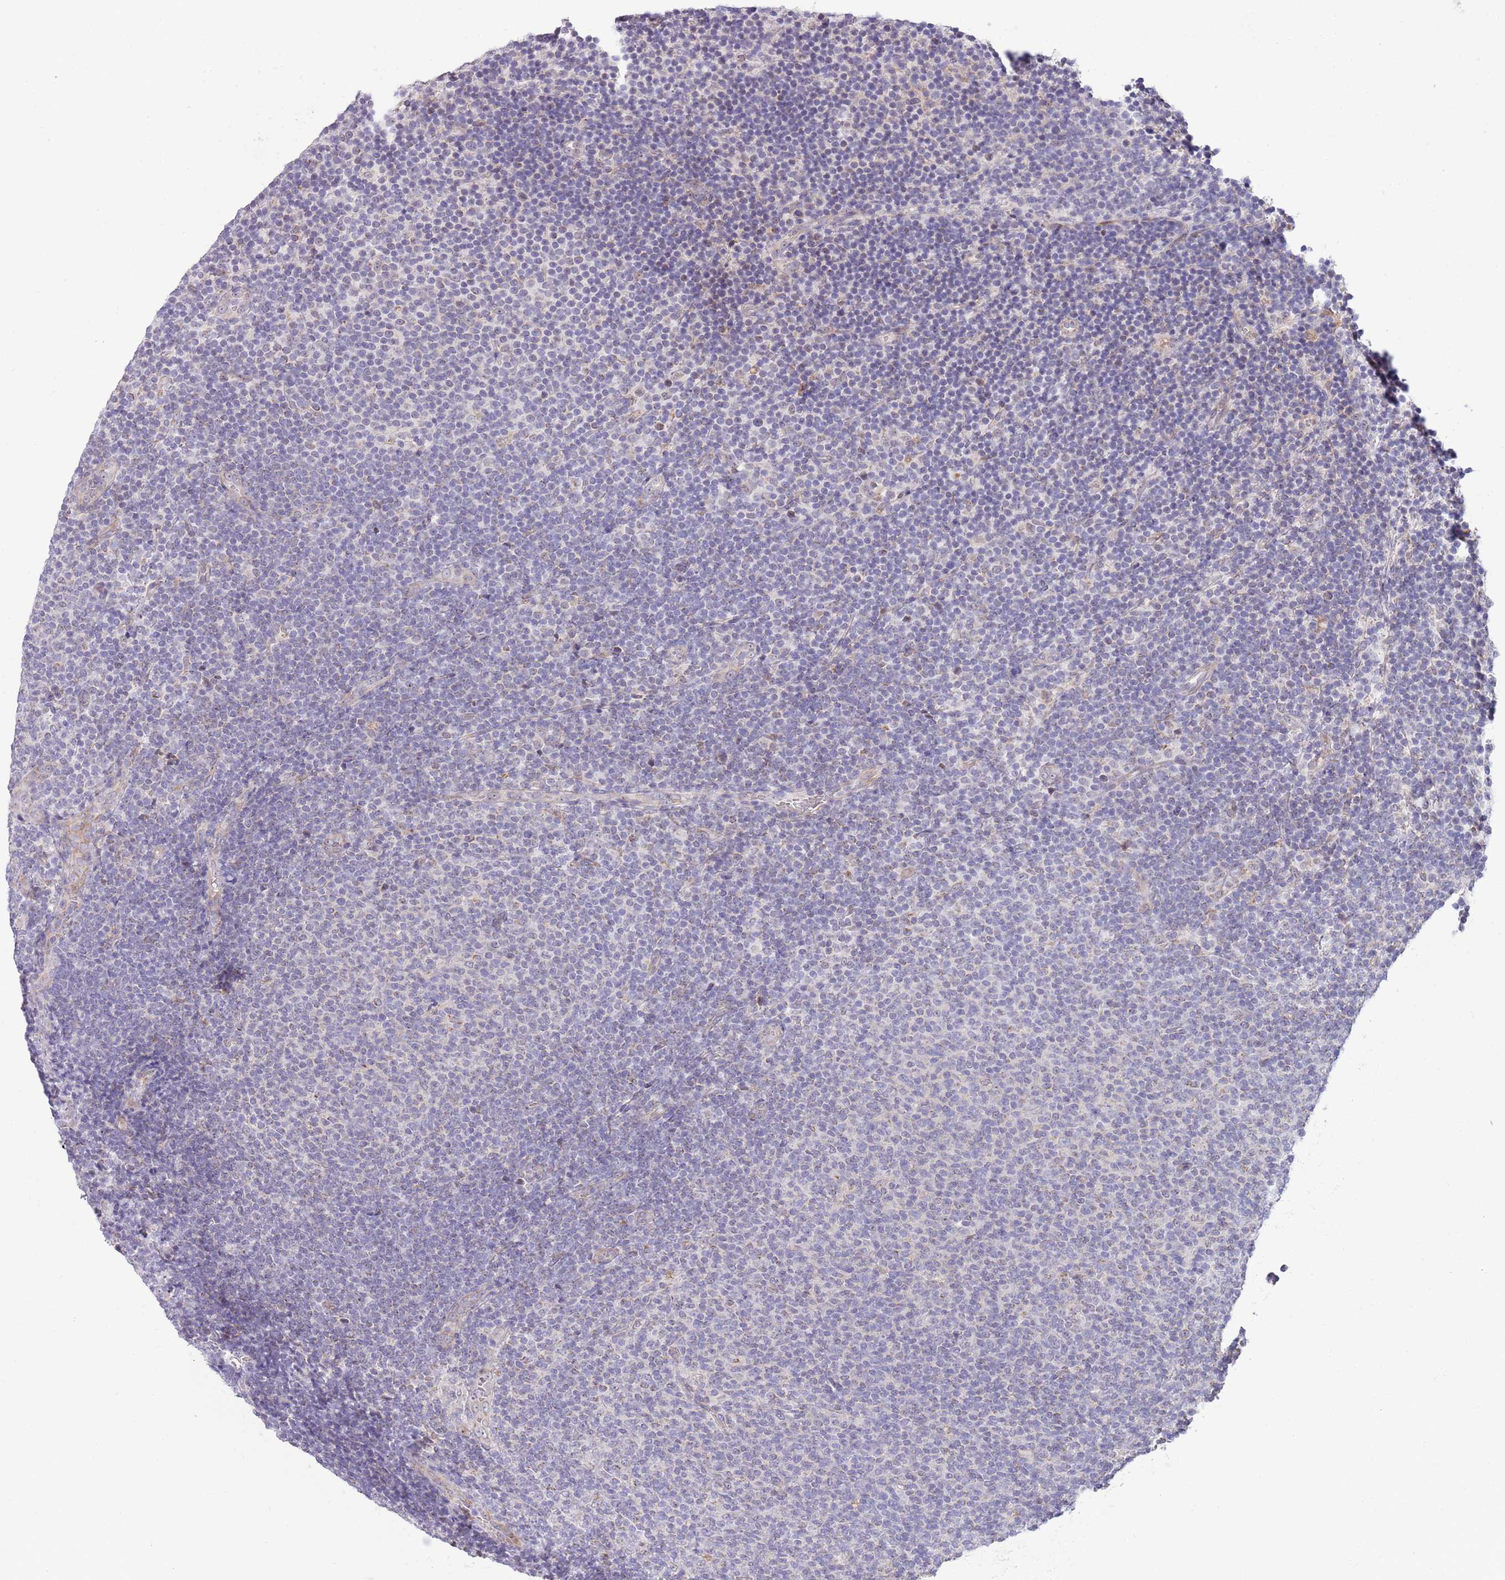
{"staining": {"intensity": "negative", "quantity": "none", "location": "none"}, "tissue": "lymphoma", "cell_type": "Tumor cells", "image_type": "cancer", "snomed": [{"axis": "morphology", "description": "Malignant lymphoma, non-Hodgkin's type, Low grade"}, {"axis": "topography", "description": "Lymph node"}], "caption": "This micrograph is of low-grade malignant lymphoma, non-Hodgkin's type stained with IHC to label a protein in brown with the nuclei are counter-stained blue. There is no staining in tumor cells.", "gene": "AP1S2", "patient": {"sex": "male", "age": 66}}